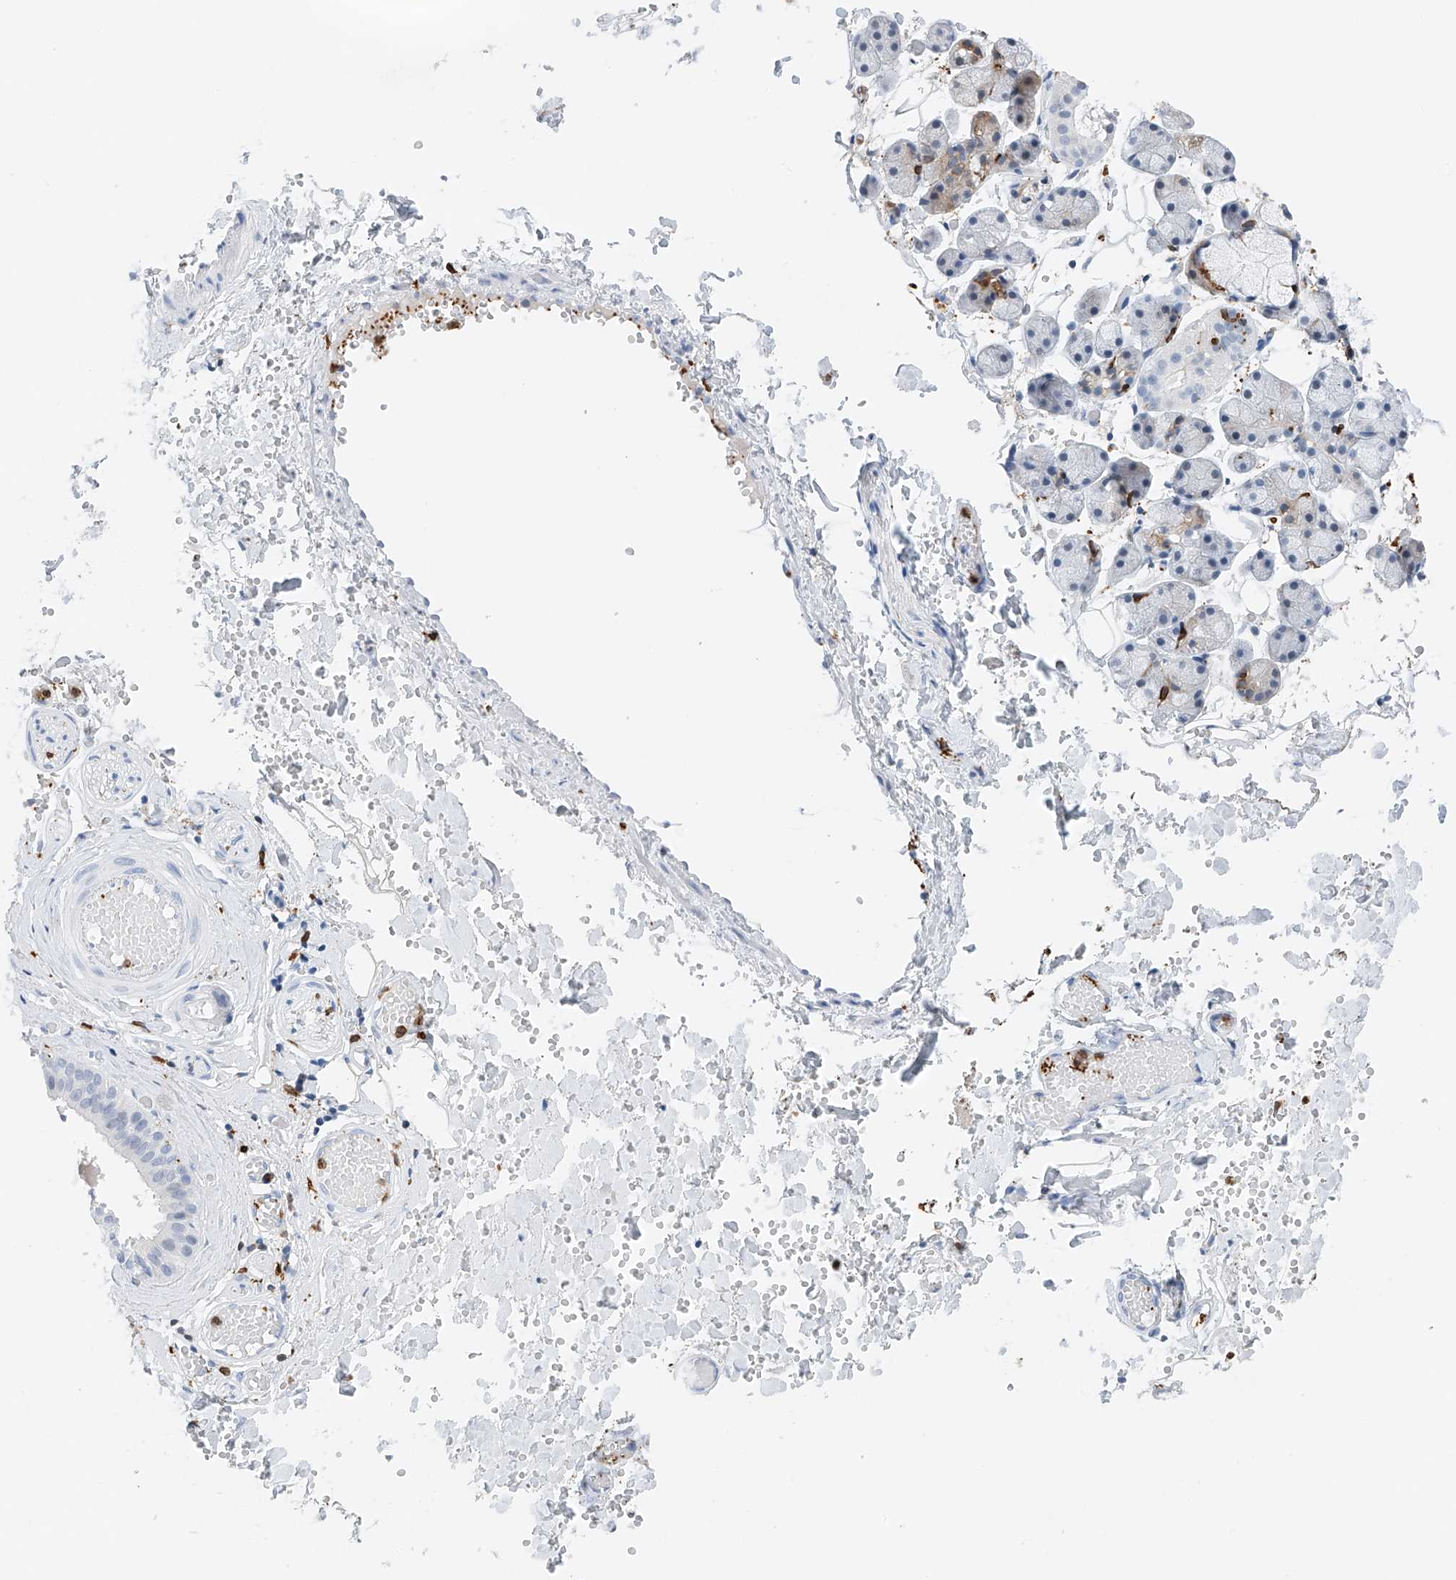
{"staining": {"intensity": "negative", "quantity": "none", "location": "none"}, "tissue": "salivary gland", "cell_type": "Glandular cells", "image_type": "normal", "snomed": [{"axis": "morphology", "description": "Normal tissue, NOS"}, {"axis": "topography", "description": "Salivary gland"}], "caption": "This is a photomicrograph of immunohistochemistry (IHC) staining of unremarkable salivary gland, which shows no staining in glandular cells.", "gene": "TBXAS1", "patient": {"sex": "female", "age": 33}}